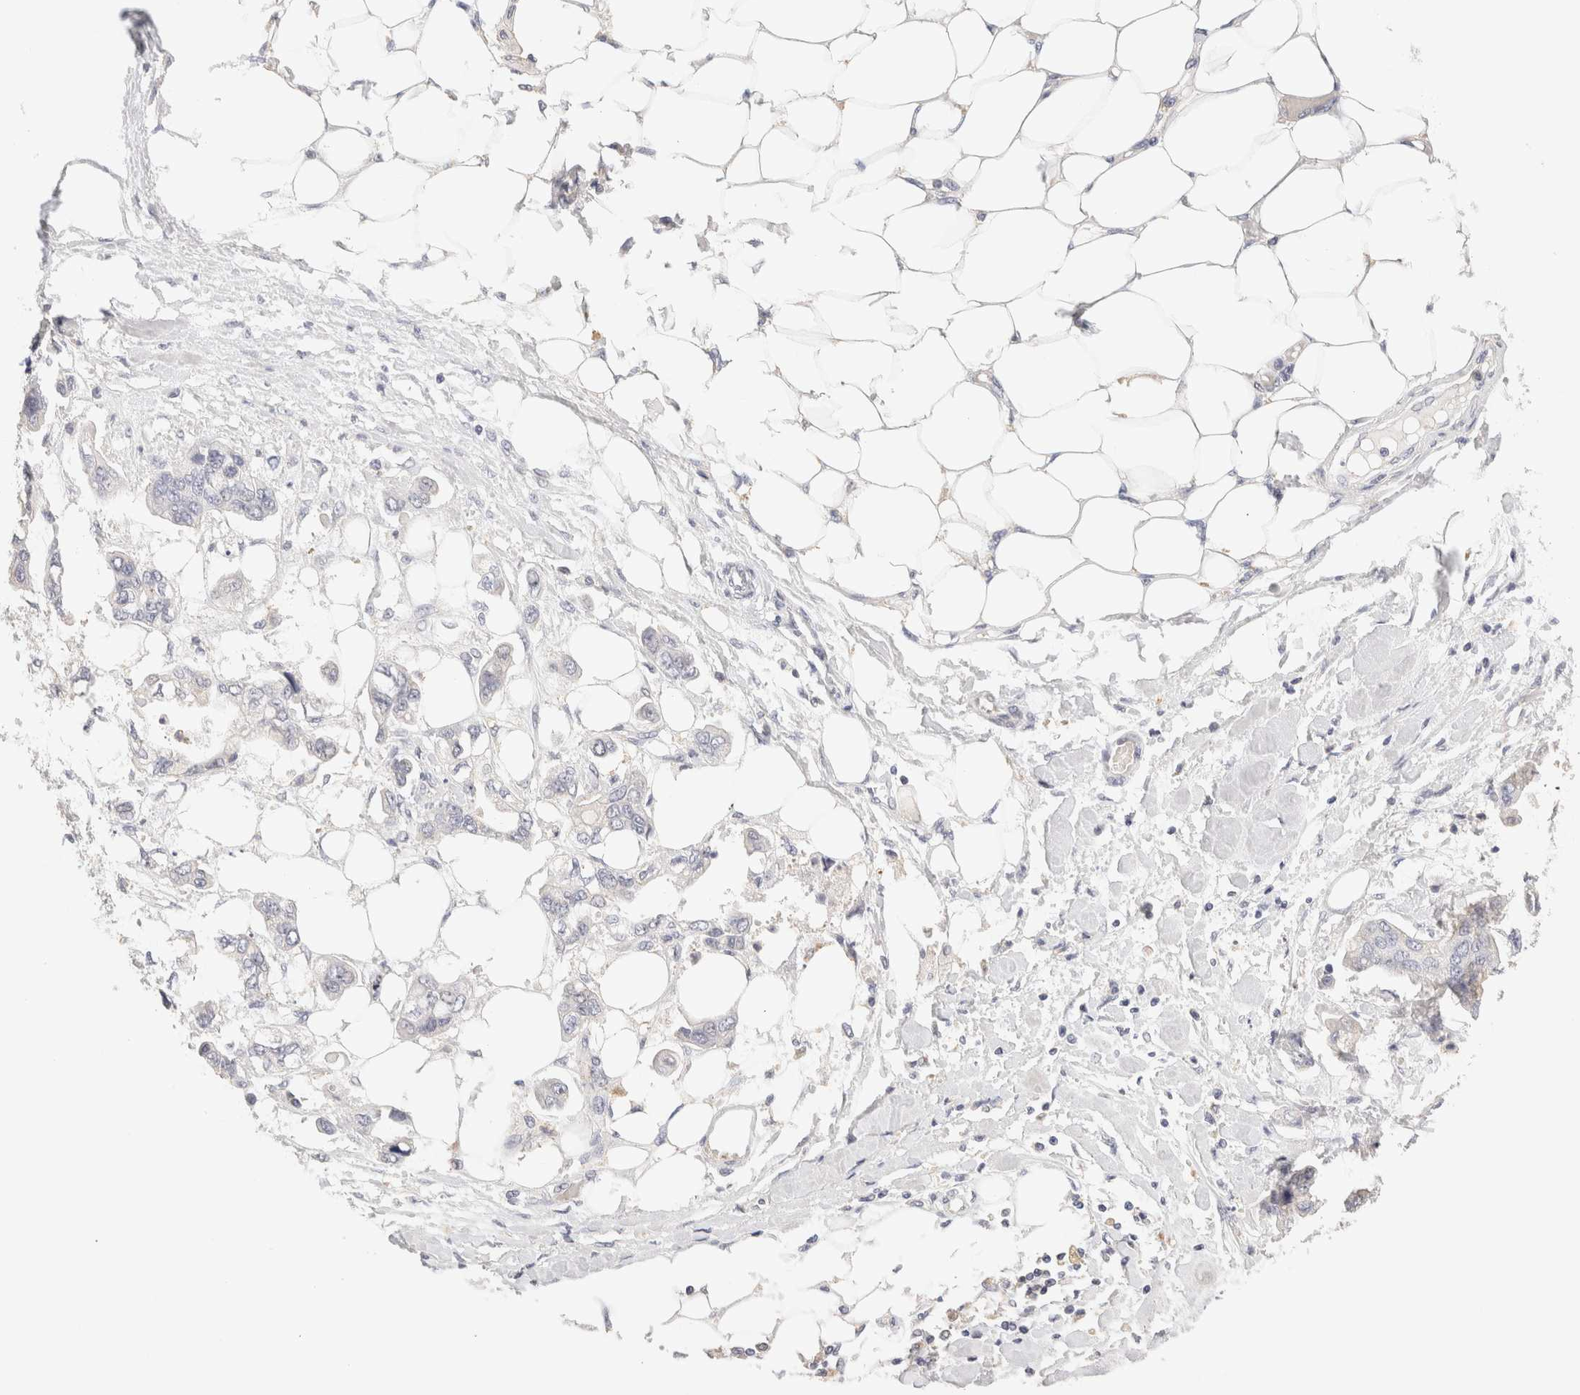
{"staining": {"intensity": "negative", "quantity": "none", "location": "none"}, "tissue": "stomach cancer", "cell_type": "Tumor cells", "image_type": "cancer", "snomed": [{"axis": "morphology", "description": "Adenocarcinoma, NOS"}, {"axis": "topography", "description": "Stomach"}], "caption": "IHC image of stomach cancer stained for a protein (brown), which demonstrates no expression in tumor cells.", "gene": "SCGB2A2", "patient": {"sex": "male", "age": 62}}